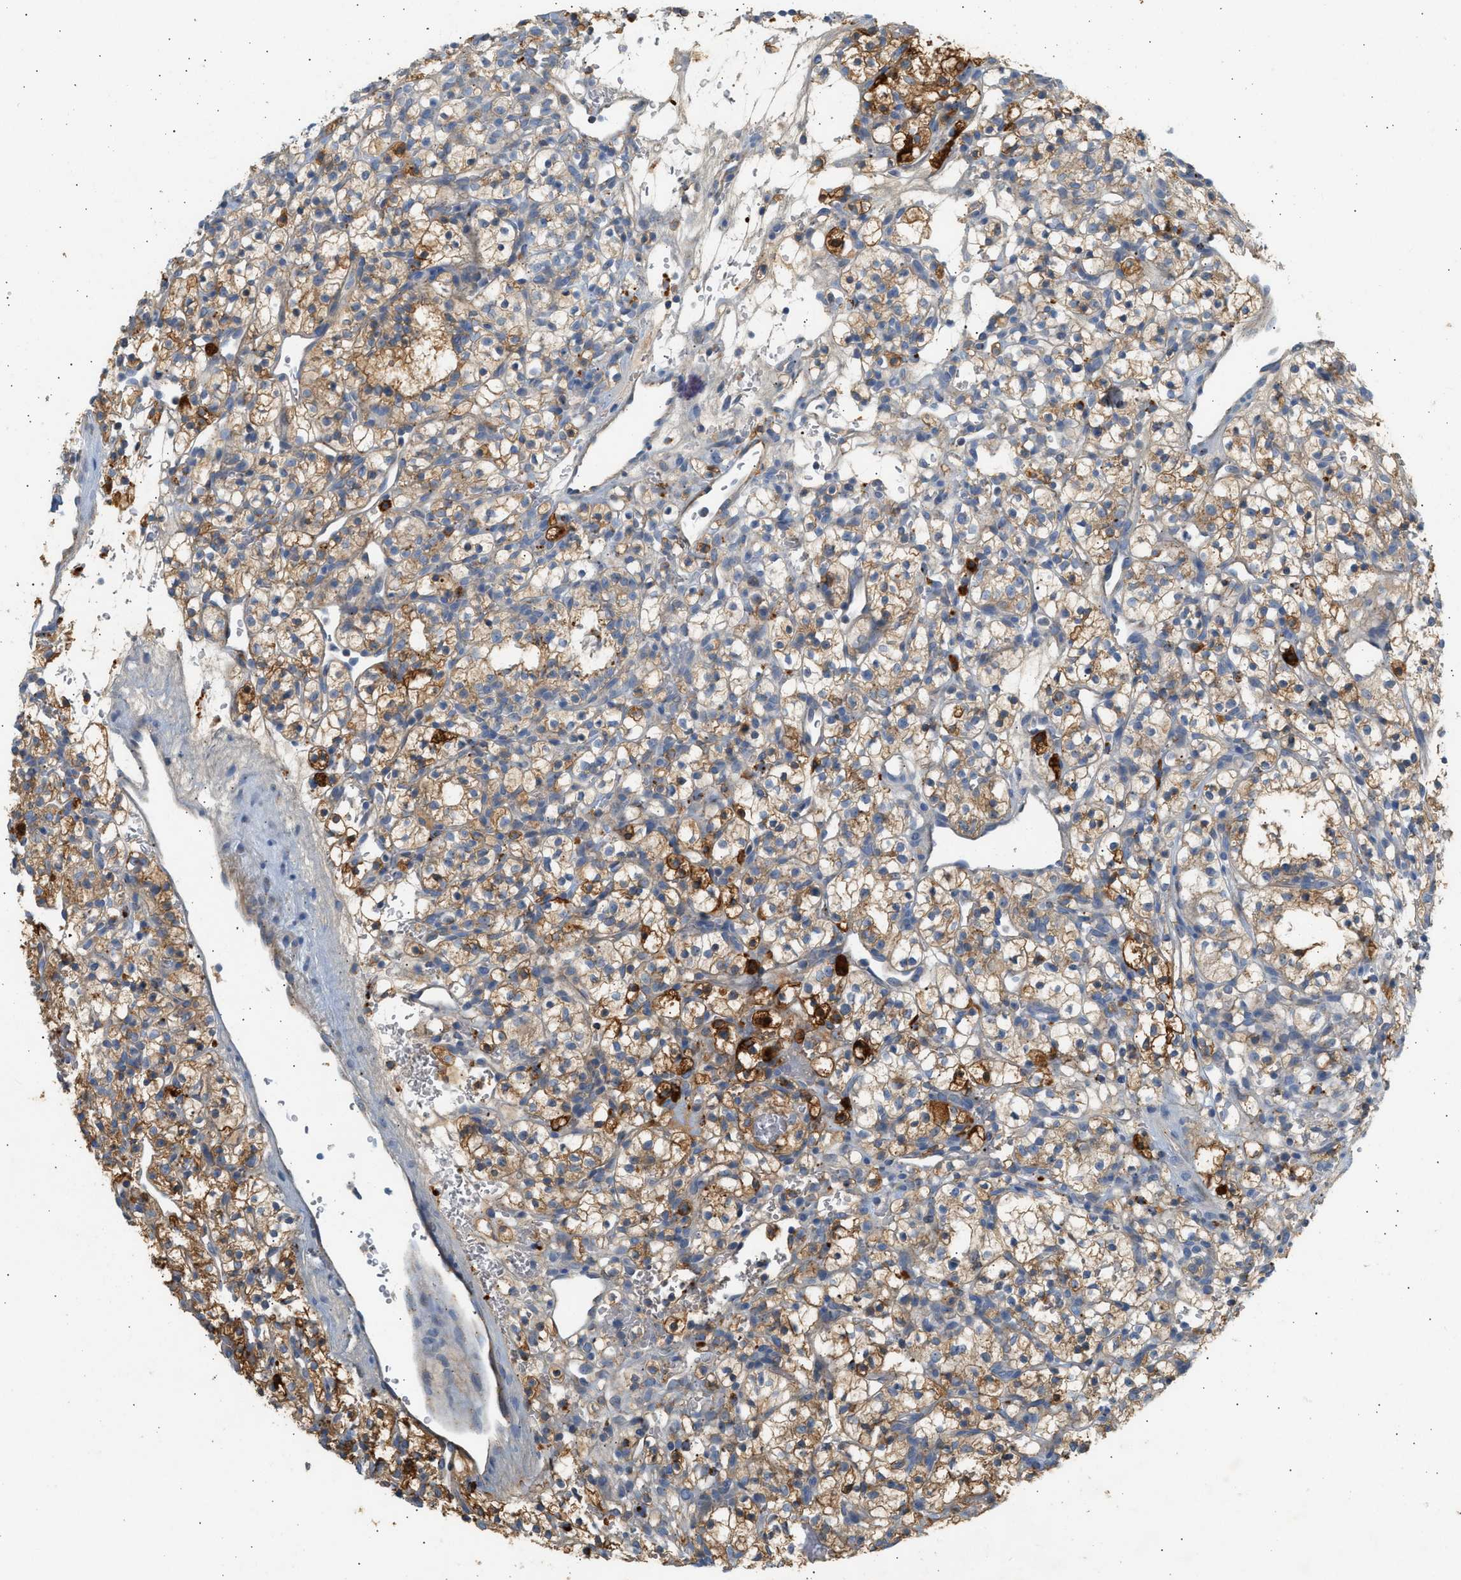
{"staining": {"intensity": "moderate", "quantity": ">75%", "location": "cytoplasmic/membranous"}, "tissue": "renal cancer", "cell_type": "Tumor cells", "image_type": "cancer", "snomed": [{"axis": "morphology", "description": "Adenocarcinoma, NOS"}, {"axis": "topography", "description": "Kidney"}], "caption": "Protein expression by immunohistochemistry exhibits moderate cytoplasmic/membranous positivity in approximately >75% of tumor cells in renal adenocarcinoma.", "gene": "ENTHD1", "patient": {"sex": "female", "age": 57}}